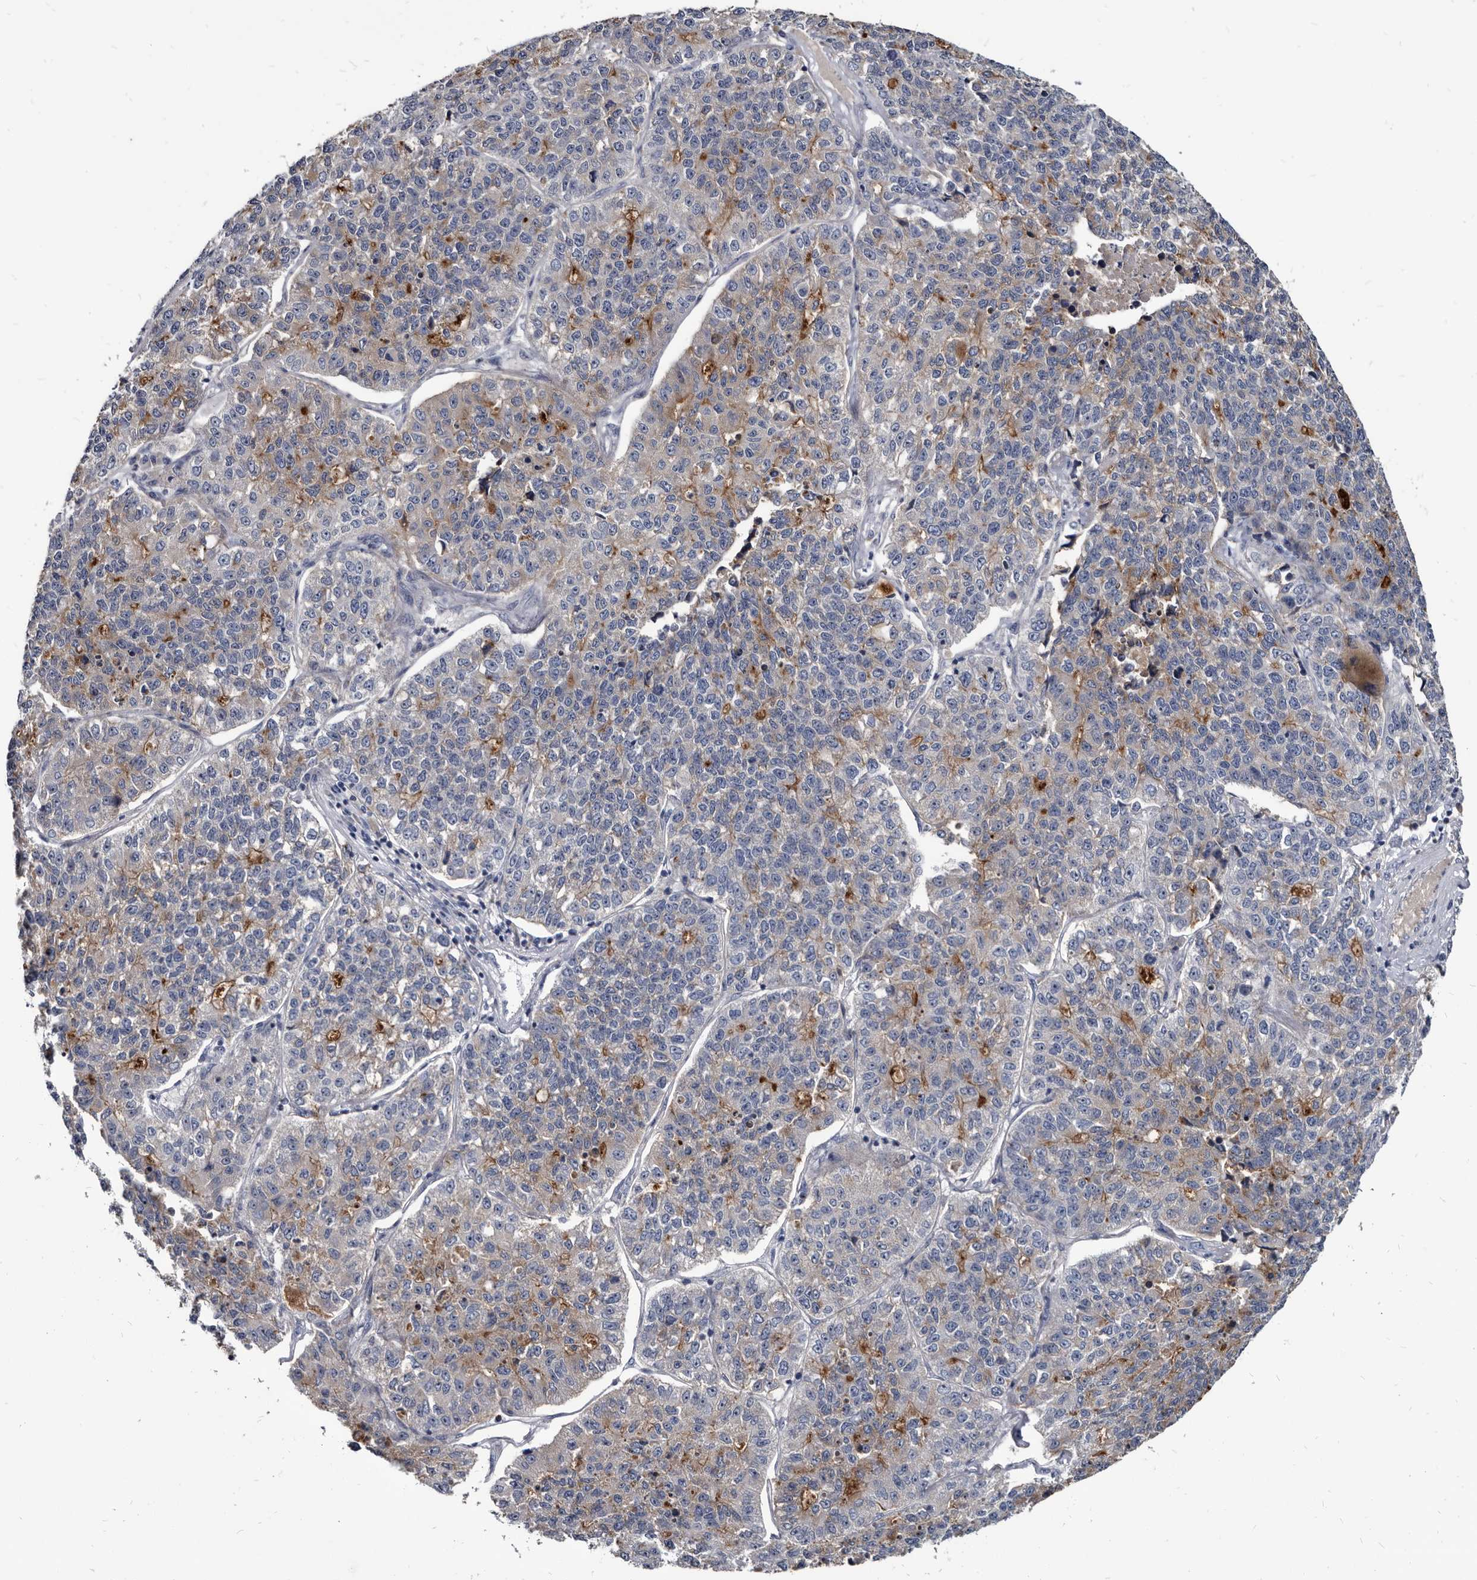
{"staining": {"intensity": "moderate", "quantity": "<25%", "location": "cytoplasmic/membranous"}, "tissue": "lung cancer", "cell_type": "Tumor cells", "image_type": "cancer", "snomed": [{"axis": "morphology", "description": "Adenocarcinoma, NOS"}, {"axis": "topography", "description": "Lung"}], "caption": "A low amount of moderate cytoplasmic/membranous staining is identified in about <25% of tumor cells in lung adenocarcinoma tissue.", "gene": "PRSS8", "patient": {"sex": "male", "age": 49}}